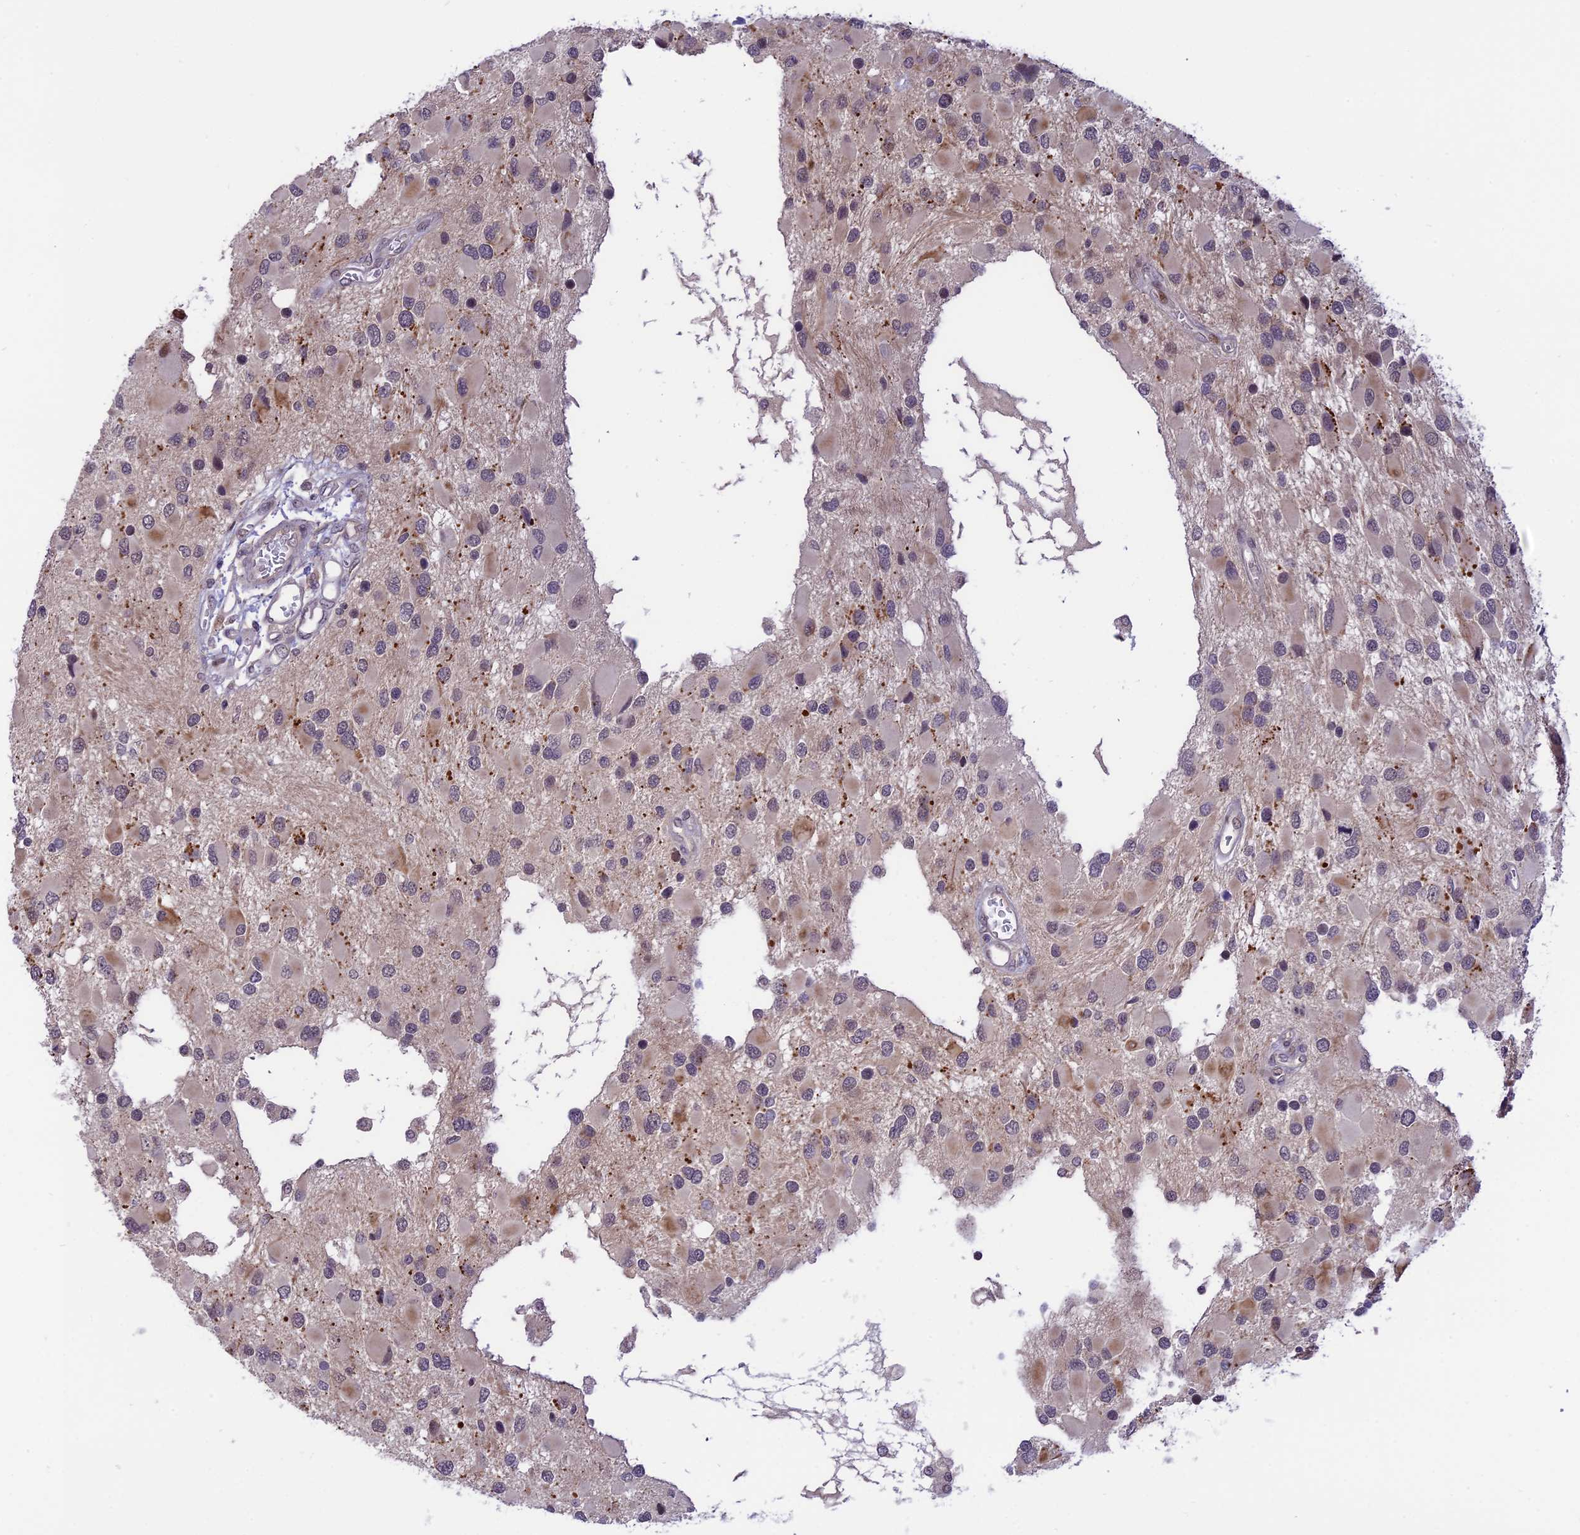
{"staining": {"intensity": "weak", "quantity": "<25%", "location": "cytoplasmic/membranous"}, "tissue": "glioma", "cell_type": "Tumor cells", "image_type": "cancer", "snomed": [{"axis": "morphology", "description": "Glioma, malignant, High grade"}, {"axis": "topography", "description": "Brain"}], "caption": "A histopathology image of malignant glioma (high-grade) stained for a protein exhibits no brown staining in tumor cells. (DAB IHC visualized using brightfield microscopy, high magnification).", "gene": "ZNF837", "patient": {"sex": "male", "age": 53}}